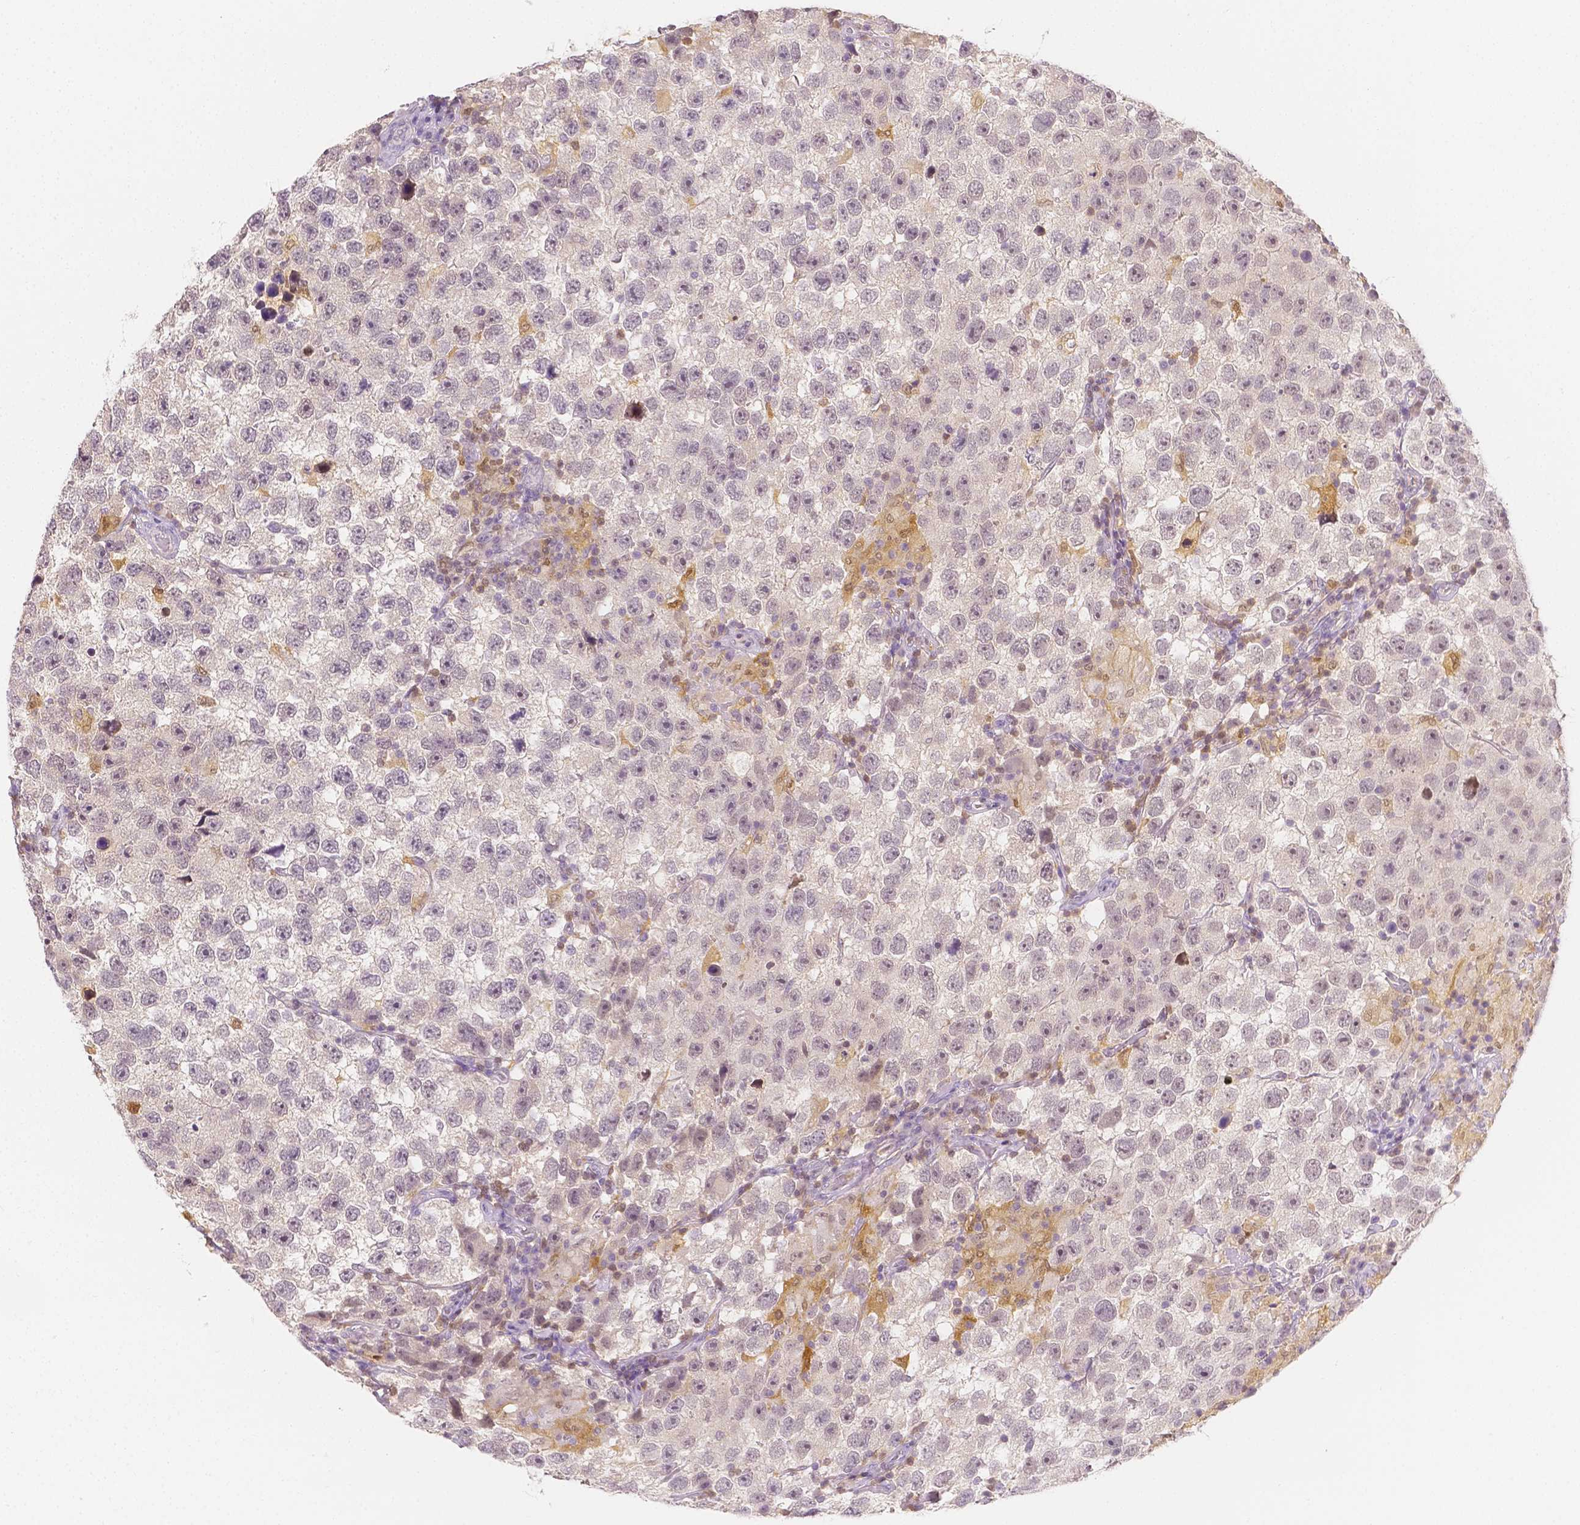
{"staining": {"intensity": "negative", "quantity": "none", "location": "none"}, "tissue": "testis cancer", "cell_type": "Tumor cells", "image_type": "cancer", "snomed": [{"axis": "morphology", "description": "Seminoma, NOS"}, {"axis": "topography", "description": "Testis"}], "caption": "IHC of testis cancer exhibits no staining in tumor cells.", "gene": "SGTB", "patient": {"sex": "male", "age": 26}}